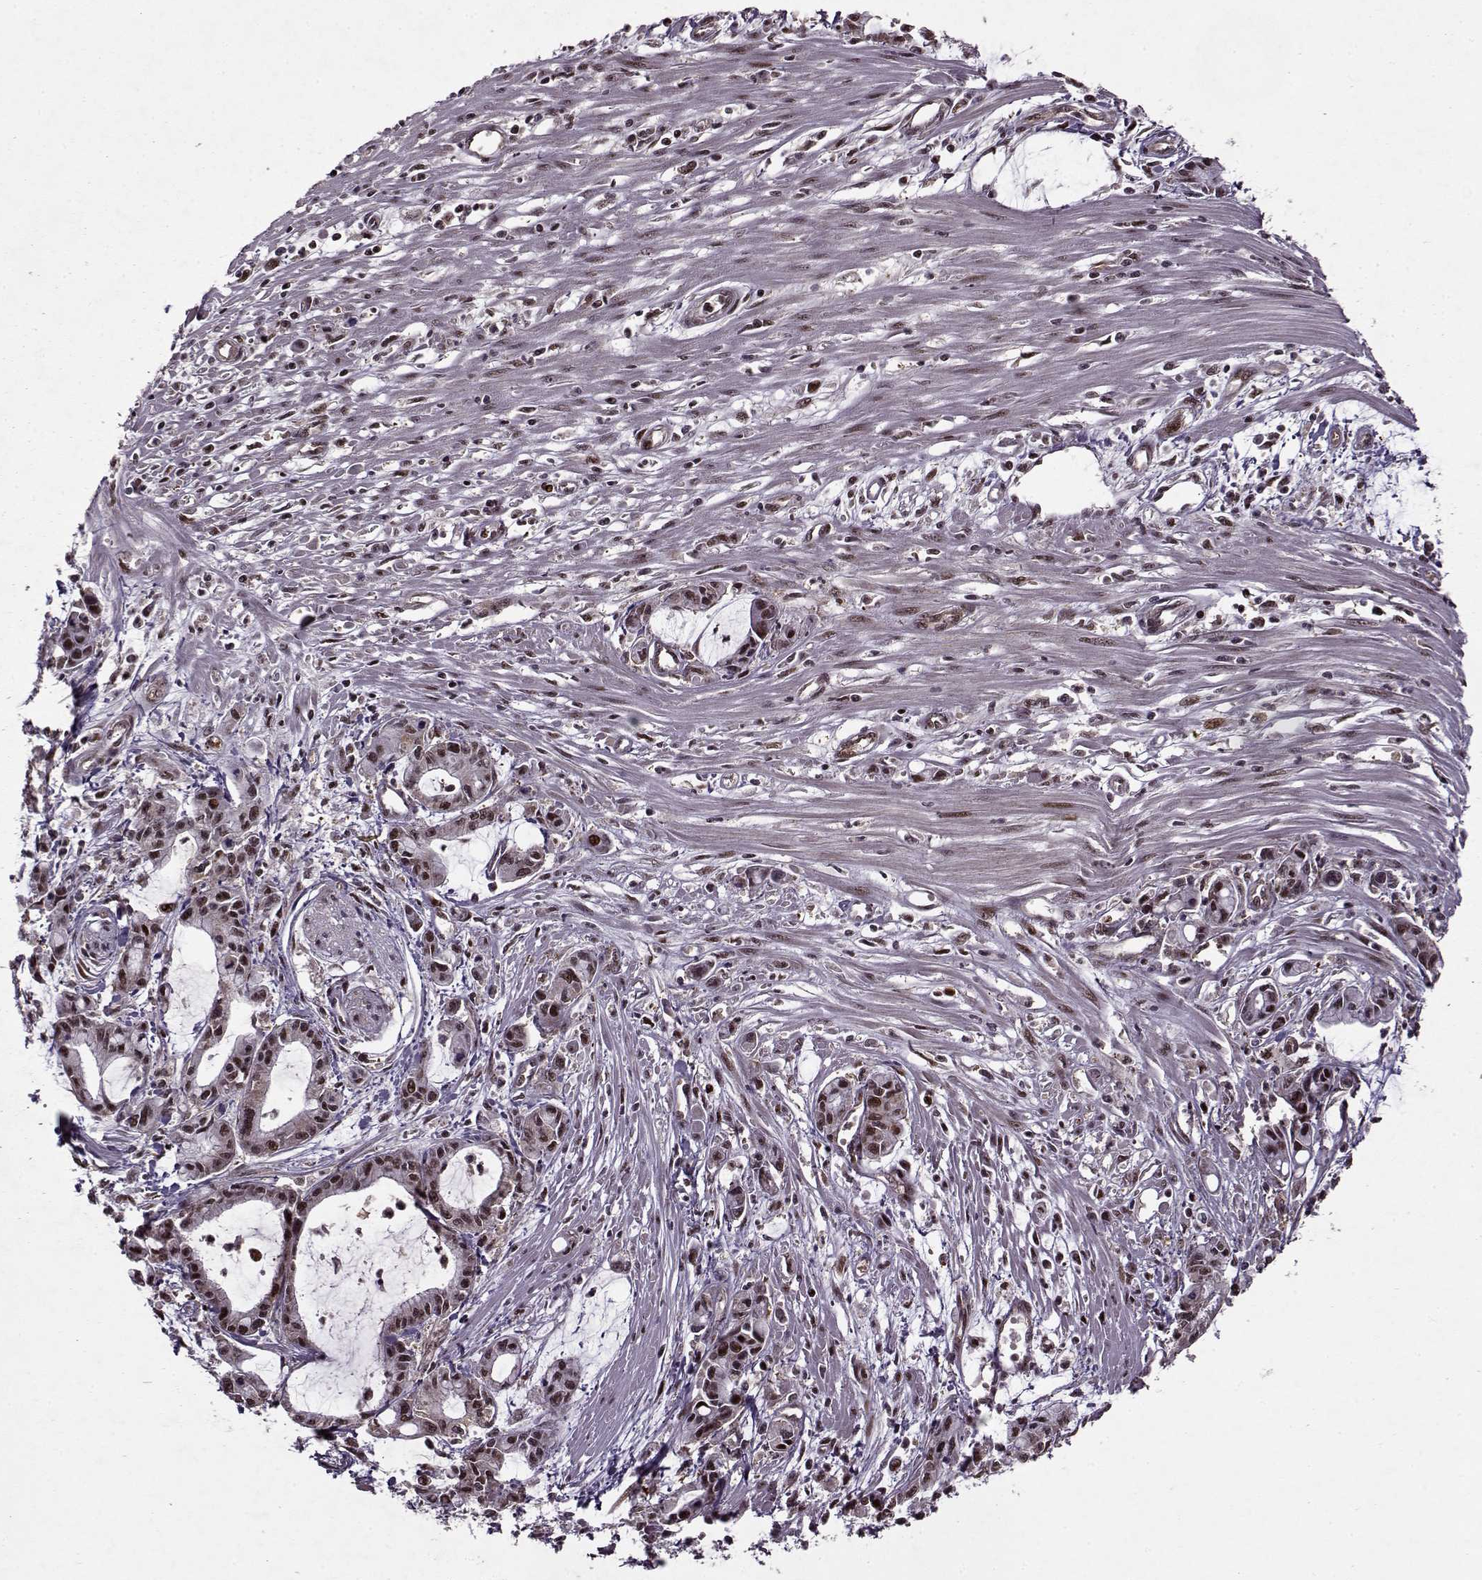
{"staining": {"intensity": "moderate", "quantity": ">75%", "location": "nuclear"}, "tissue": "pancreatic cancer", "cell_type": "Tumor cells", "image_type": "cancer", "snomed": [{"axis": "morphology", "description": "Adenocarcinoma, NOS"}, {"axis": "topography", "description": "Pancreas"}], "caption": "The immunohistochemical stain shows moderate nuclear positivity in tumor cells of pancreatic cancer tissue.", "gene": "PSMA7", "patient": {"sex": "male", "age": 48}}